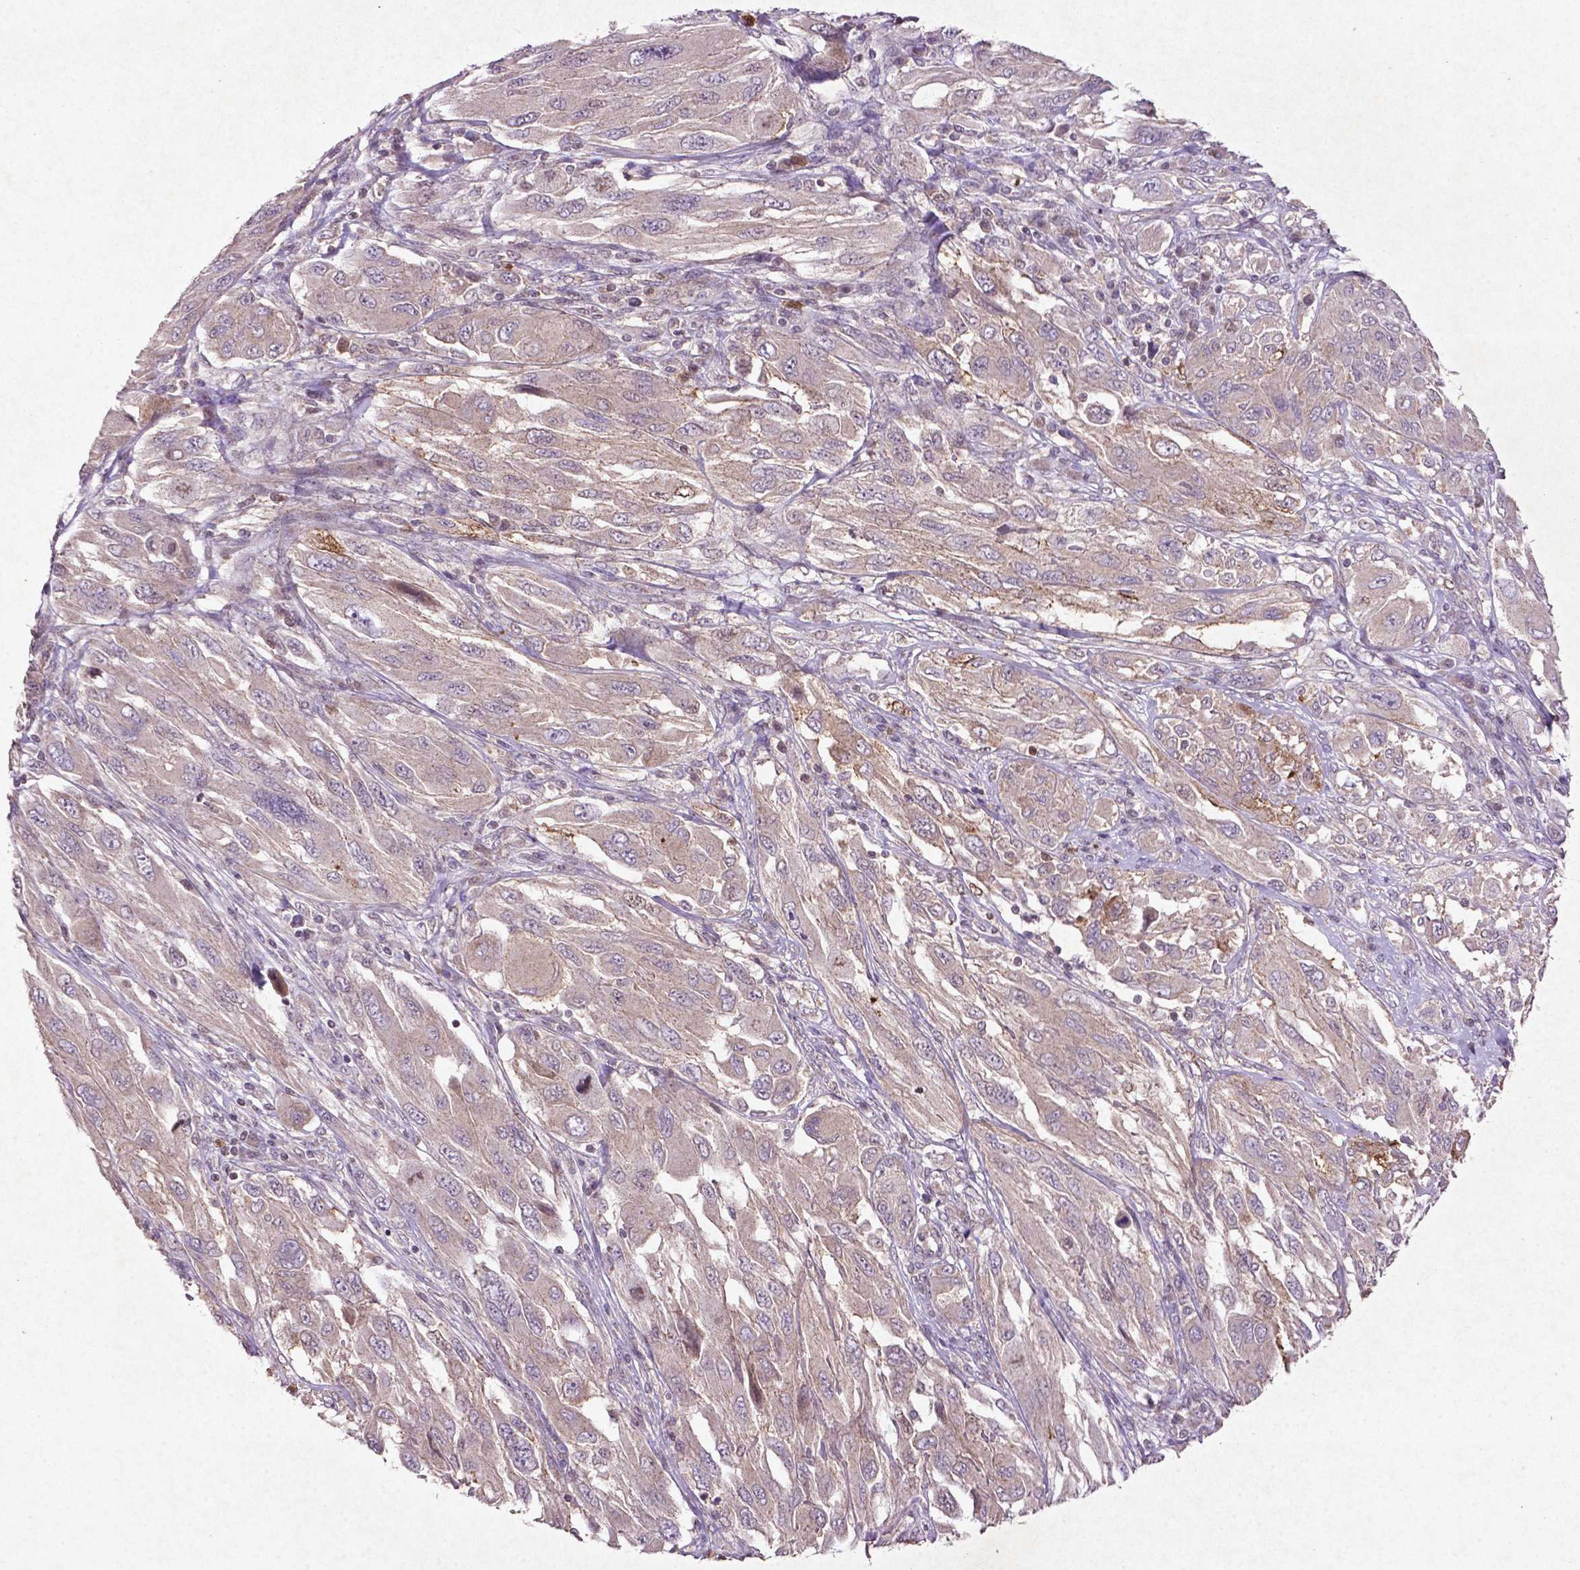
{"staining": {"intensity": "weak", "quantity": "<25%", "location": "cytoplasmic/membranous"}, "tissue": "melanoma", "cell_type": "Tumor cells", "image_type": "cancer", "snomed": [{"axis": "morphology", "description": "Malignant melanoma, NOS"}, {"axis": "topography", "description": "Skin"}], "caption": "Melanoma was stained to show a protein in brown. There is no significant staining in tumor cells. Nuclei are stained in blue.", "gene": "MTOR", "patient": {"sex": "female", "age": 91}}